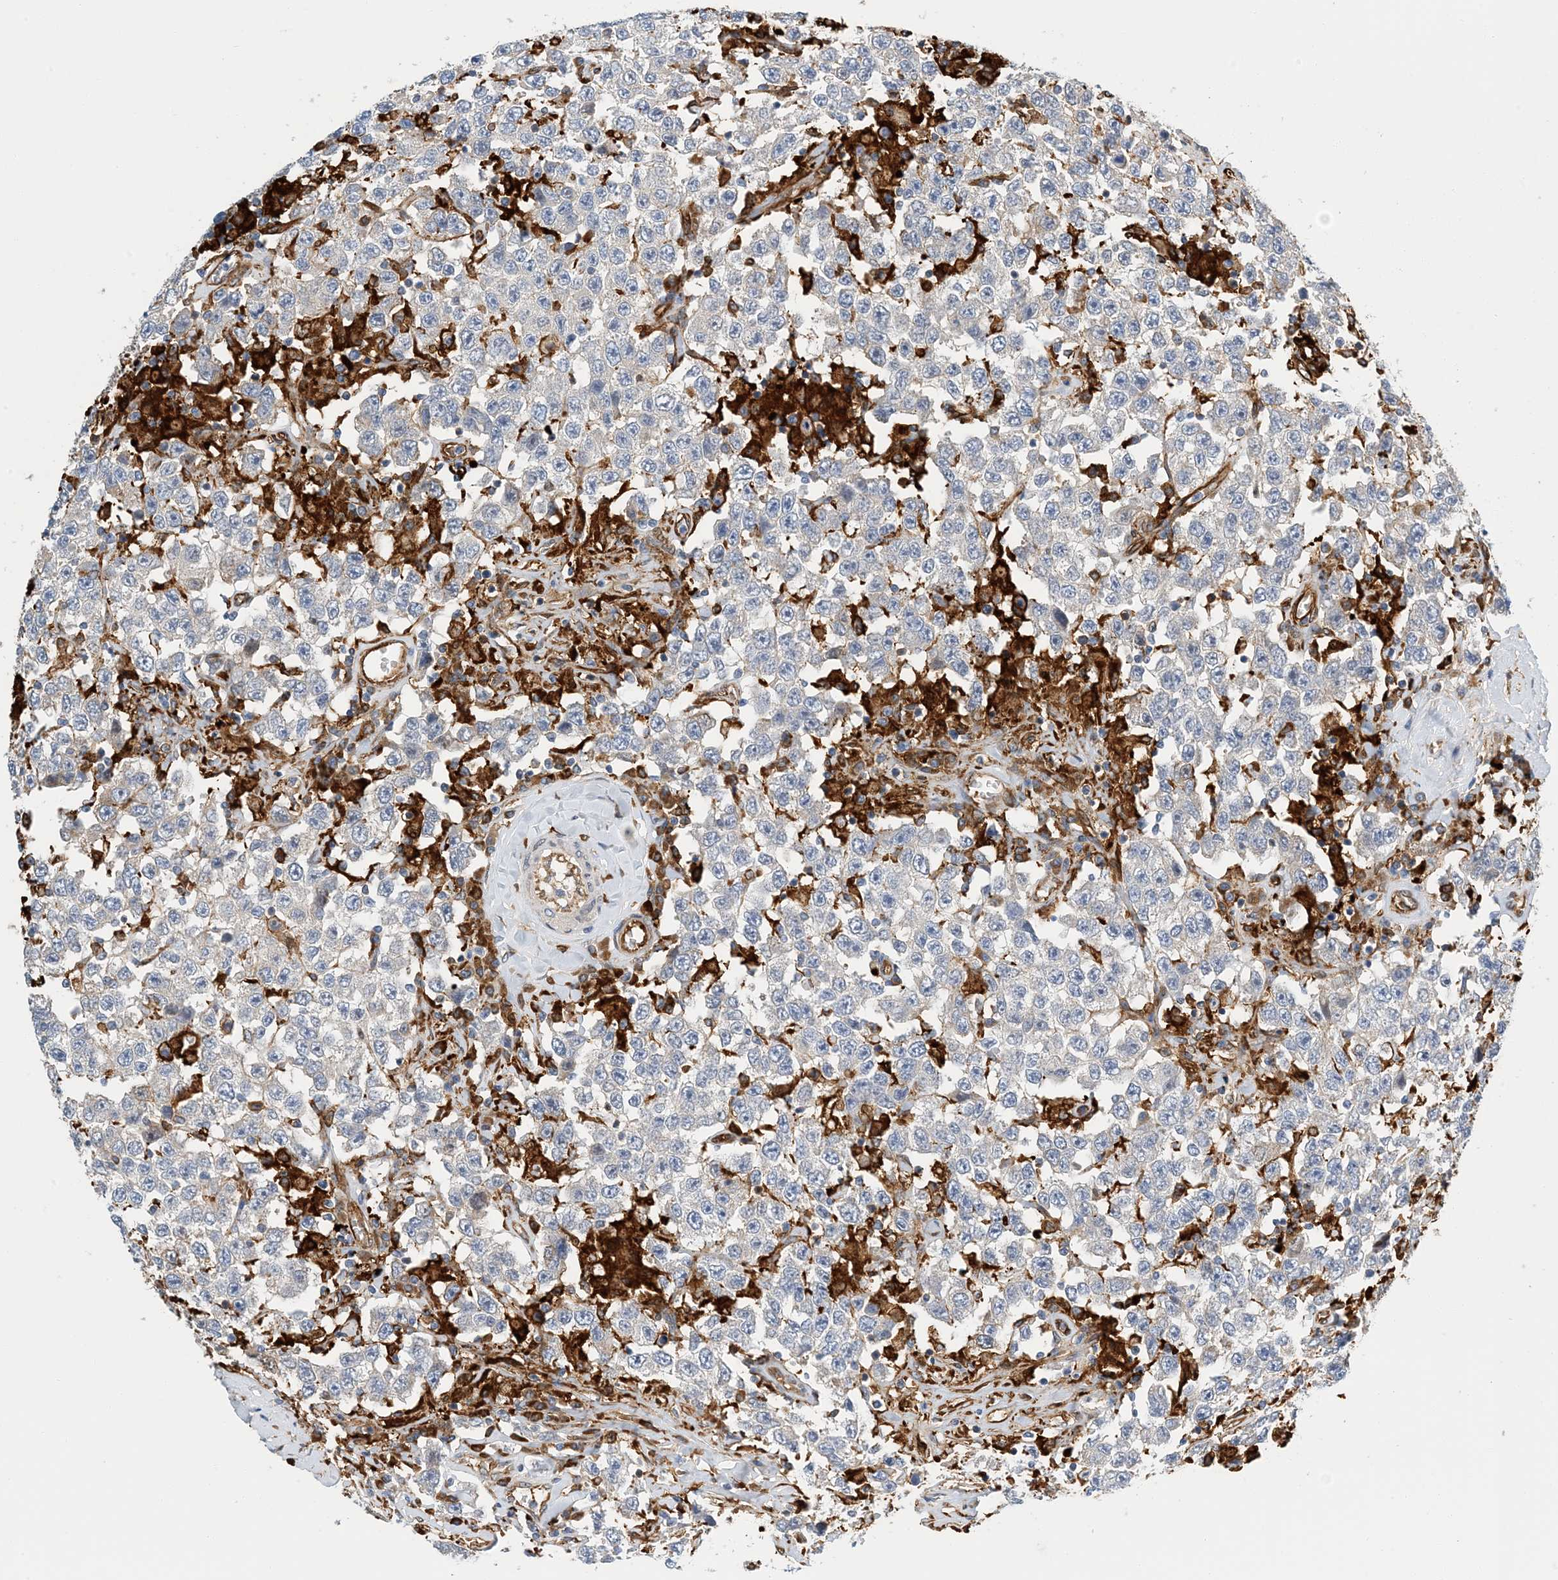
{"staining": {"intensity": "weak", "quantity": "<25%", "location": "cytoplasmic/membranous"}, "tissue": "testis cancer", "cell_type": "Tumor cells", "image_type": "cancer", "snomed": [{"axis": "morphology", "description": "Seminoma, NOS"}, {"axis": "topography", "description": "Testis"}], "caption": "Immunohistochemistry image of neoplastic tissue: human testis cancer (seminoma) stained with DAB shows no significant protein positivity in tumor cells.", "gene": "PCDHA2", "patient": {"sex": "male", "age": 41}}